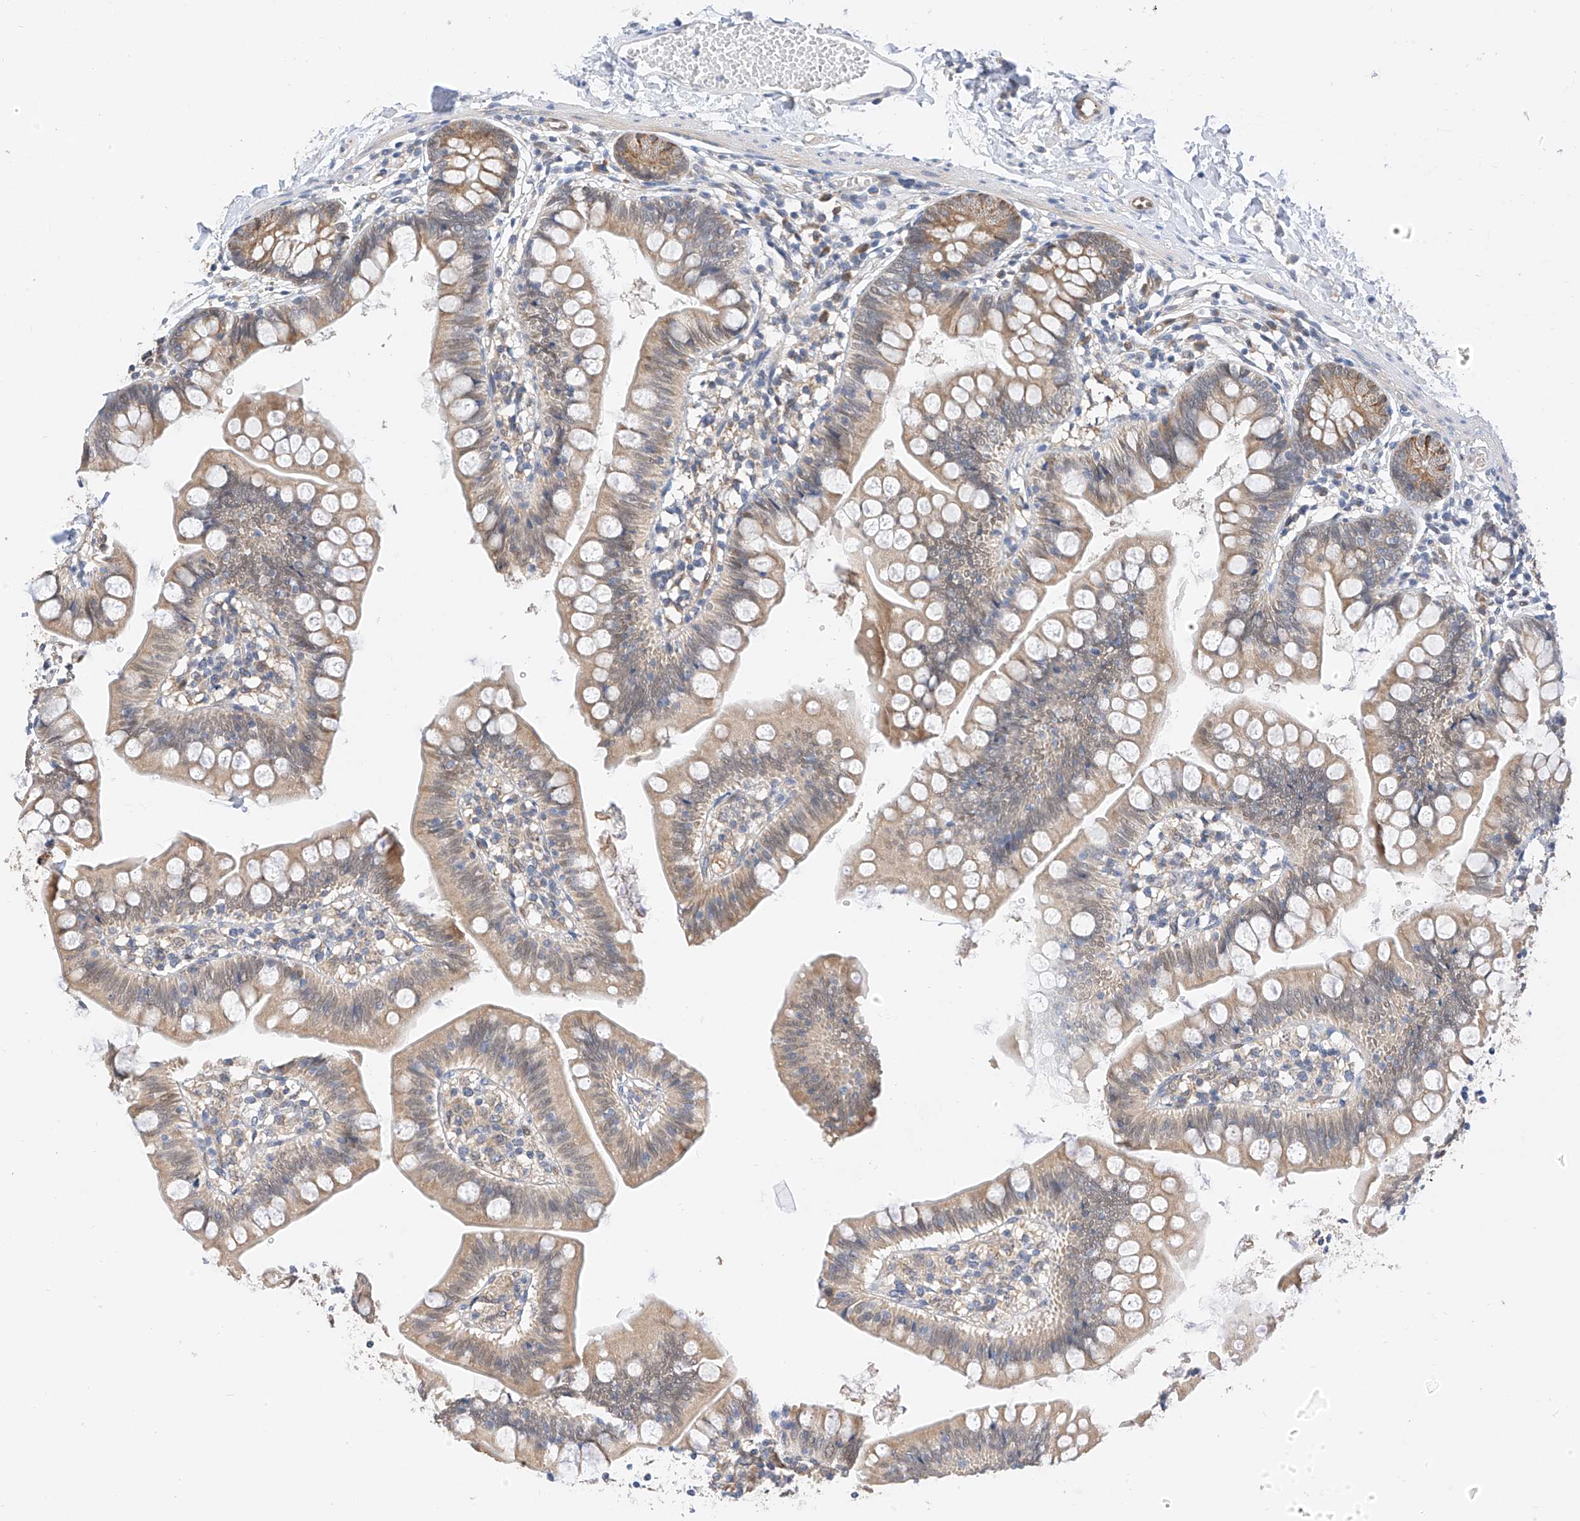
{"staining": {"intensity": "moderate", "quantity": ">75%", "location": "cytoplasmic/membranous"}, "tissue": "small intestine", "cell_type": "Glandular cells", "image_type": "normal", "snomed": [{"axis": "morphology", "description": "Normal tissue, NOS"}, {"axis": "topography", "description": "Small intestine"}], "caption": "Protein staining demonstrates moderate cytoplasmic/membranous positivity in about >75% of glandular cells in benign small intestine. (Brightfield microscopy of DAB IHC at high magnification).", "gene": "PPA2", "patient": {"sex": "male", "age": 7}}